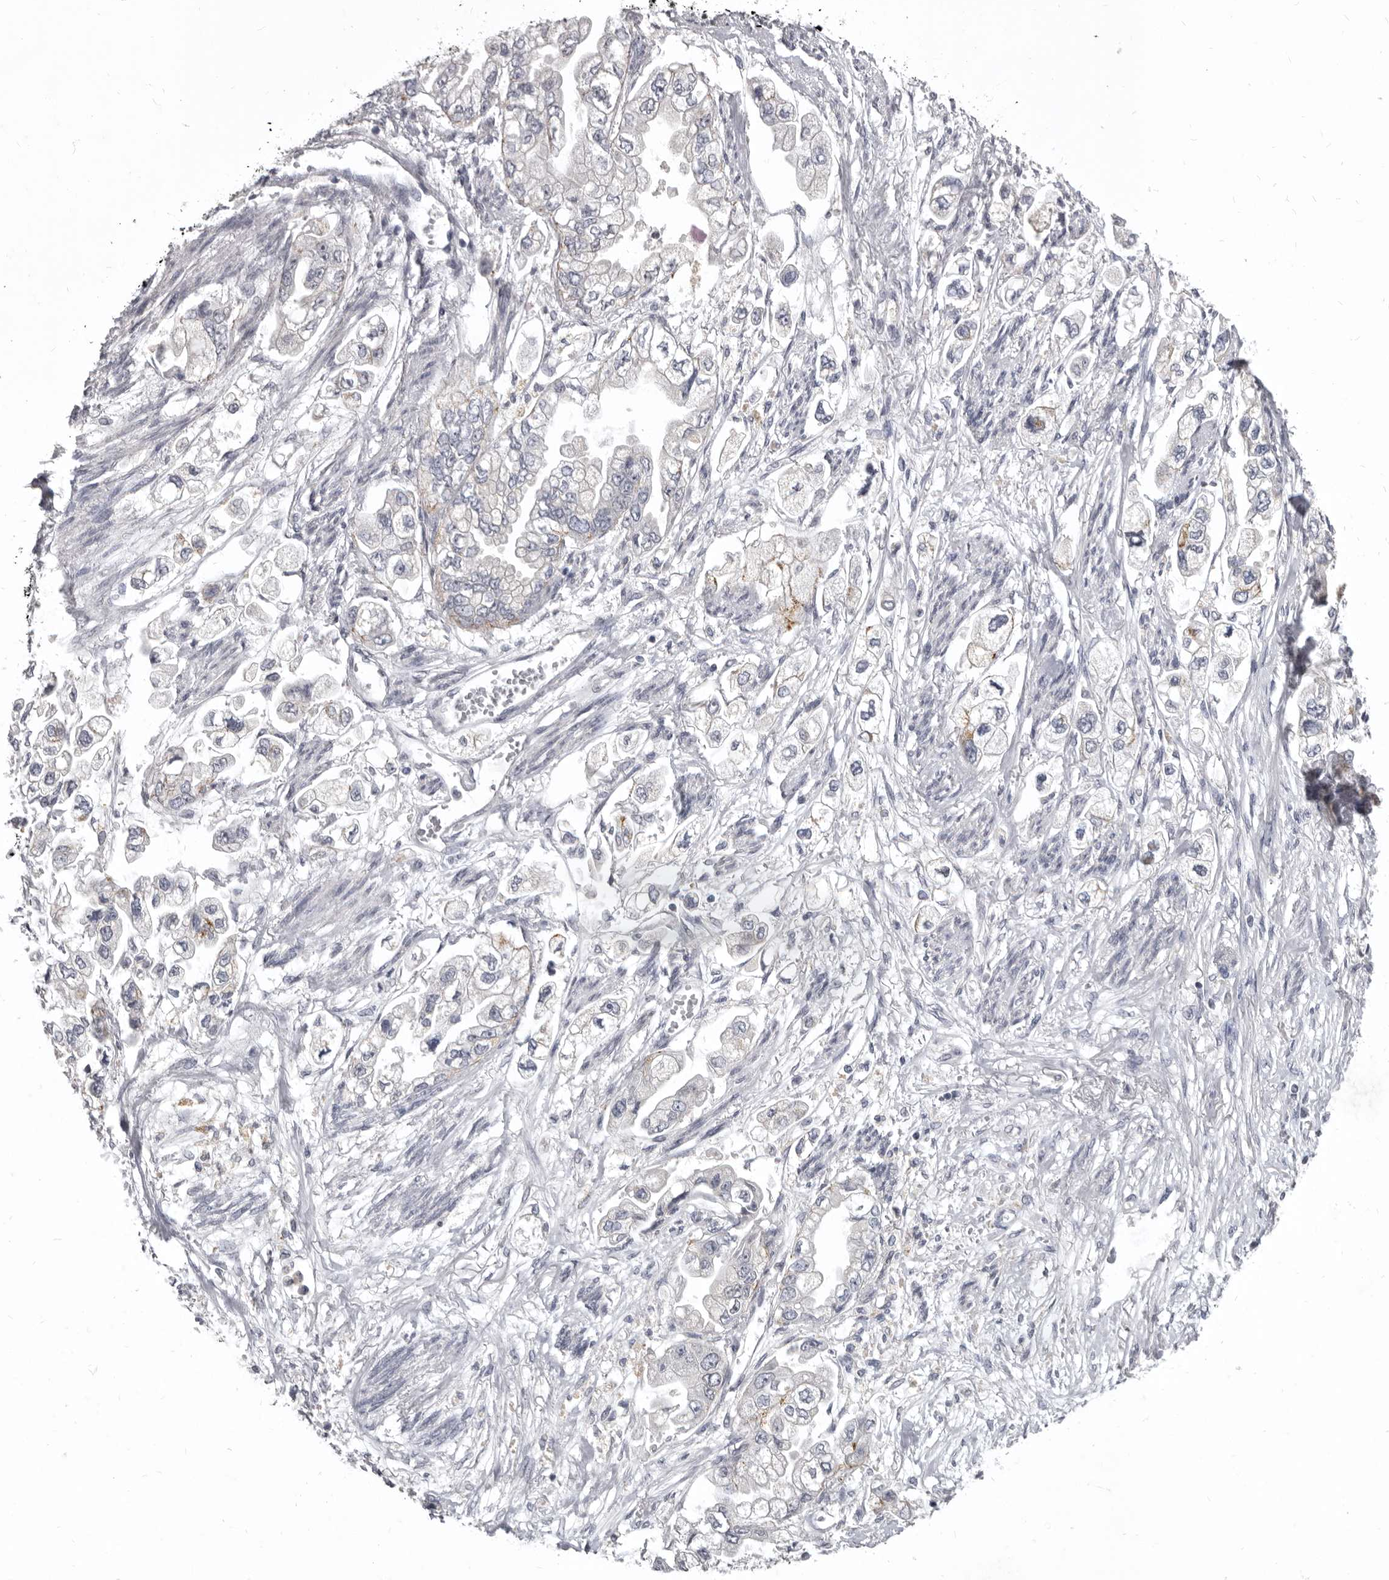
{"staining": {"intensity": "negative", "quantity": "none", "location": "none"}, "tissue": "stomach cancer", "cell_type": "Tumor cells", "image_type": "cancer", "snomed": [{"axis": "morphology", "description": "Adenocarcinoma, NOS"}, {"axis": "topography", "description": "Stomach"}], "caption": "IHC micrograph of adenocarcinoma (stomach) stained for a protein (brown), which demonstrates no expression in tumor cells. (DAB (3,3'-diaminobenzidine) immunohistochemistry with hematoxylin counter stain).", "gene": "SULT1E1", "patient": {"sex": "male", "age": 62}}